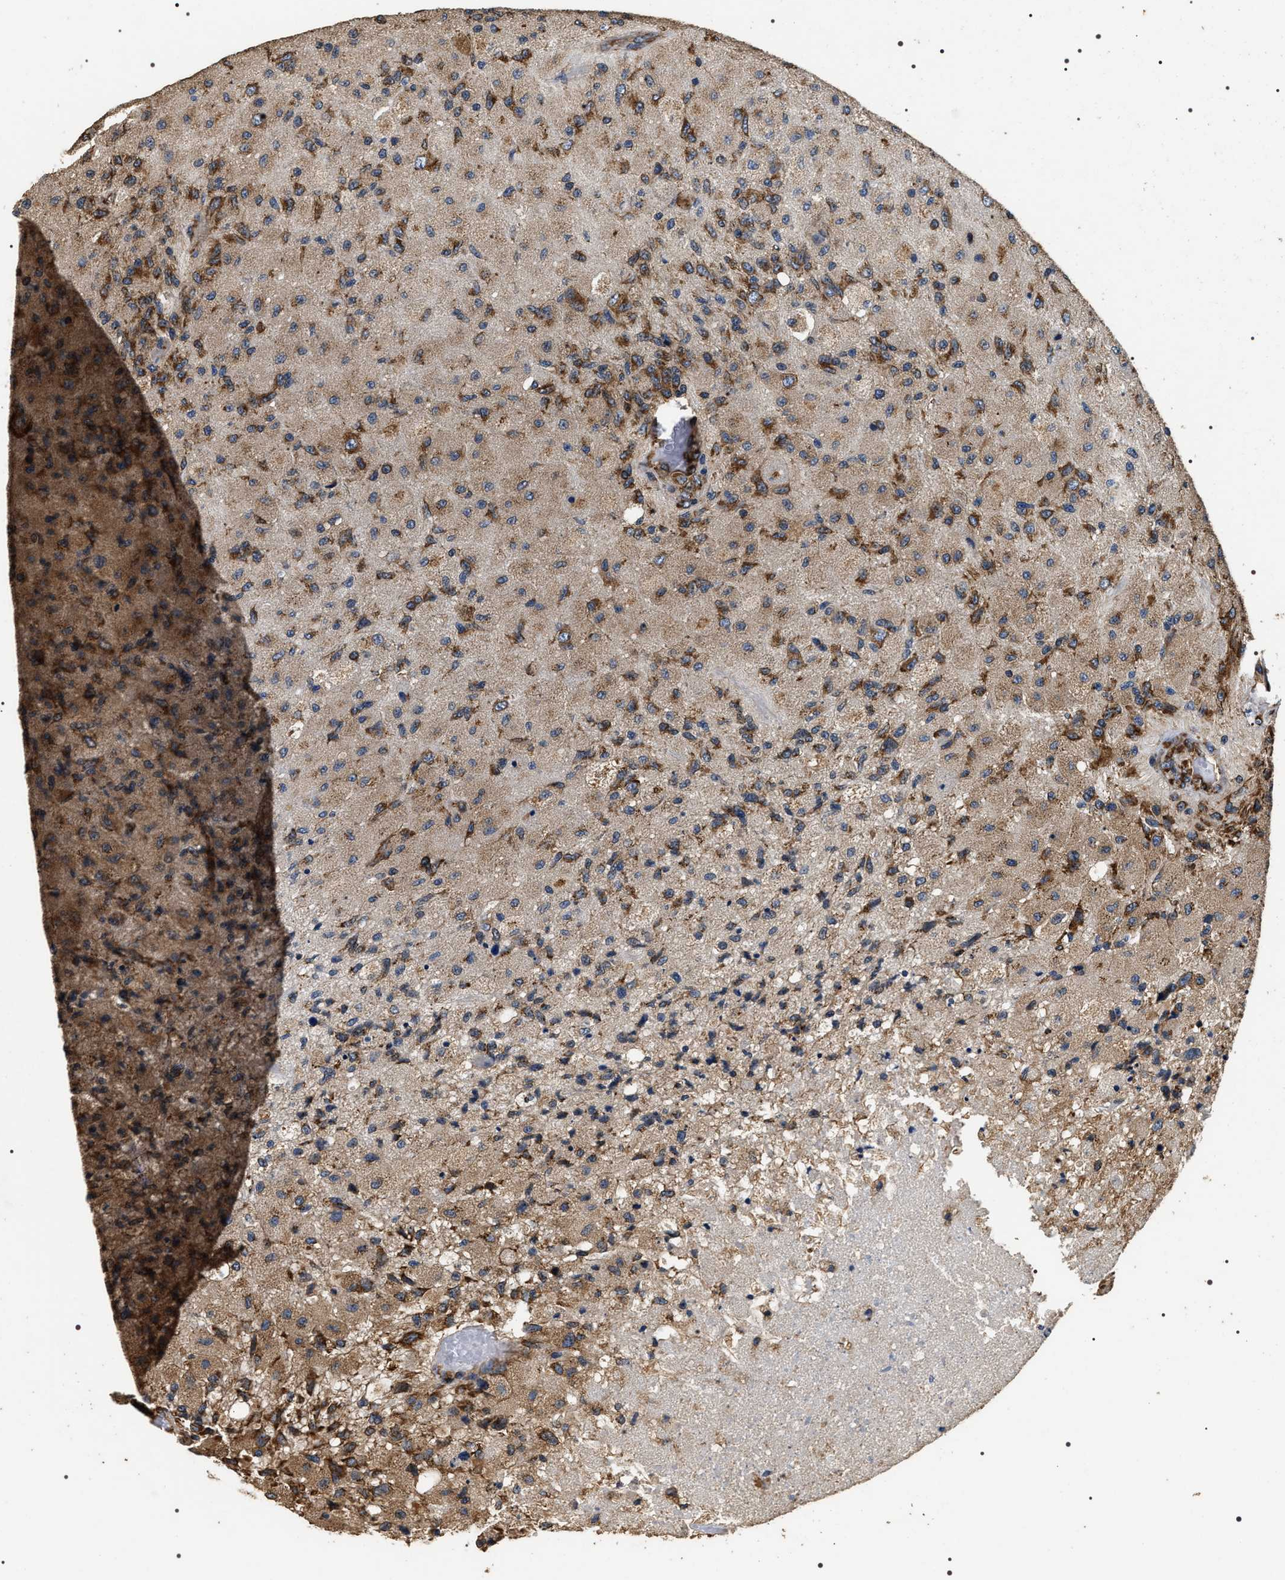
{"staining": {"intensity": "moderate", "quantity": ">75%", "location": "cytoplasmic/membranous"}, "tissue": "glioma", "cell_type": "Tumor cells", "image_type": "cancer", "snomed": [{"axis": "morphology", "description": "Normal tissue, NOS"}, {"axis": "morphology", "description": "Glioma, malignant, High grade"}, {"axis": "topography", "description": "Cerebral cortex"}], "caption": "A photomicrograph showing moderate cytoplasmic/membranous staining in approximately >75% of tumor cells in glioma, as visualized by brown immunohistochemical staining.", "gene": "KTN1", "patient": {"sex": "male", "age": 77}}